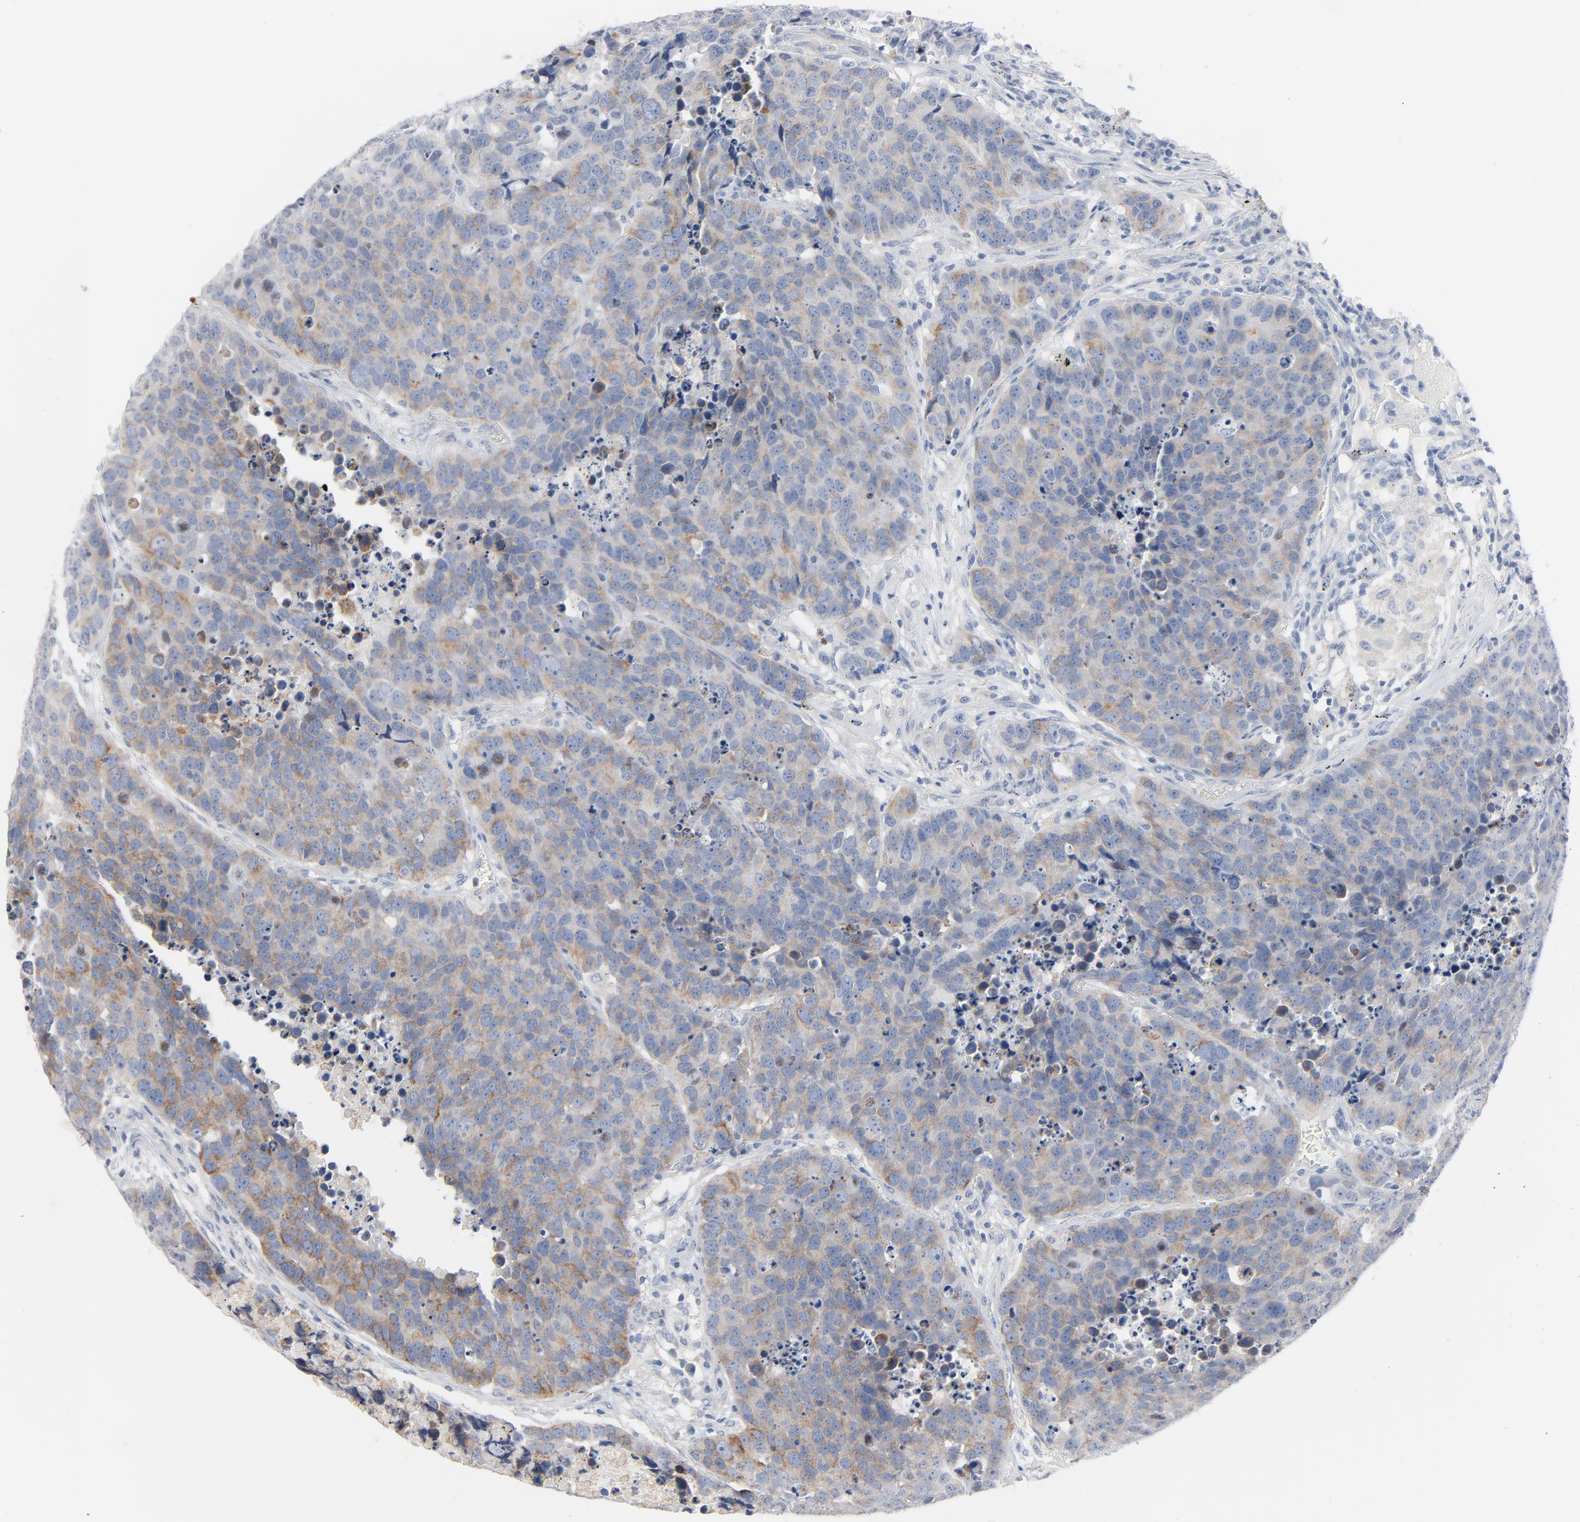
{"staining": {"intensity": "weak", "quantity": "<25%", "location": "cytoplasmic/membranous"}, "tissue": "carcinoid", "cell_type": "Tumor cells", "image_type": "cancer", "snomed": [{"axis": "morphology", "description": "Carcinoid, malignant, NOS"}, {"axis": "topography", "description": "Lung"}], "caption": "Immunohistochemistry (IHC) of human malignant carcinoid shows no staining in tumor cells.", "gene": "IFT43", "patient": {"sex": "male", "age": 60}}